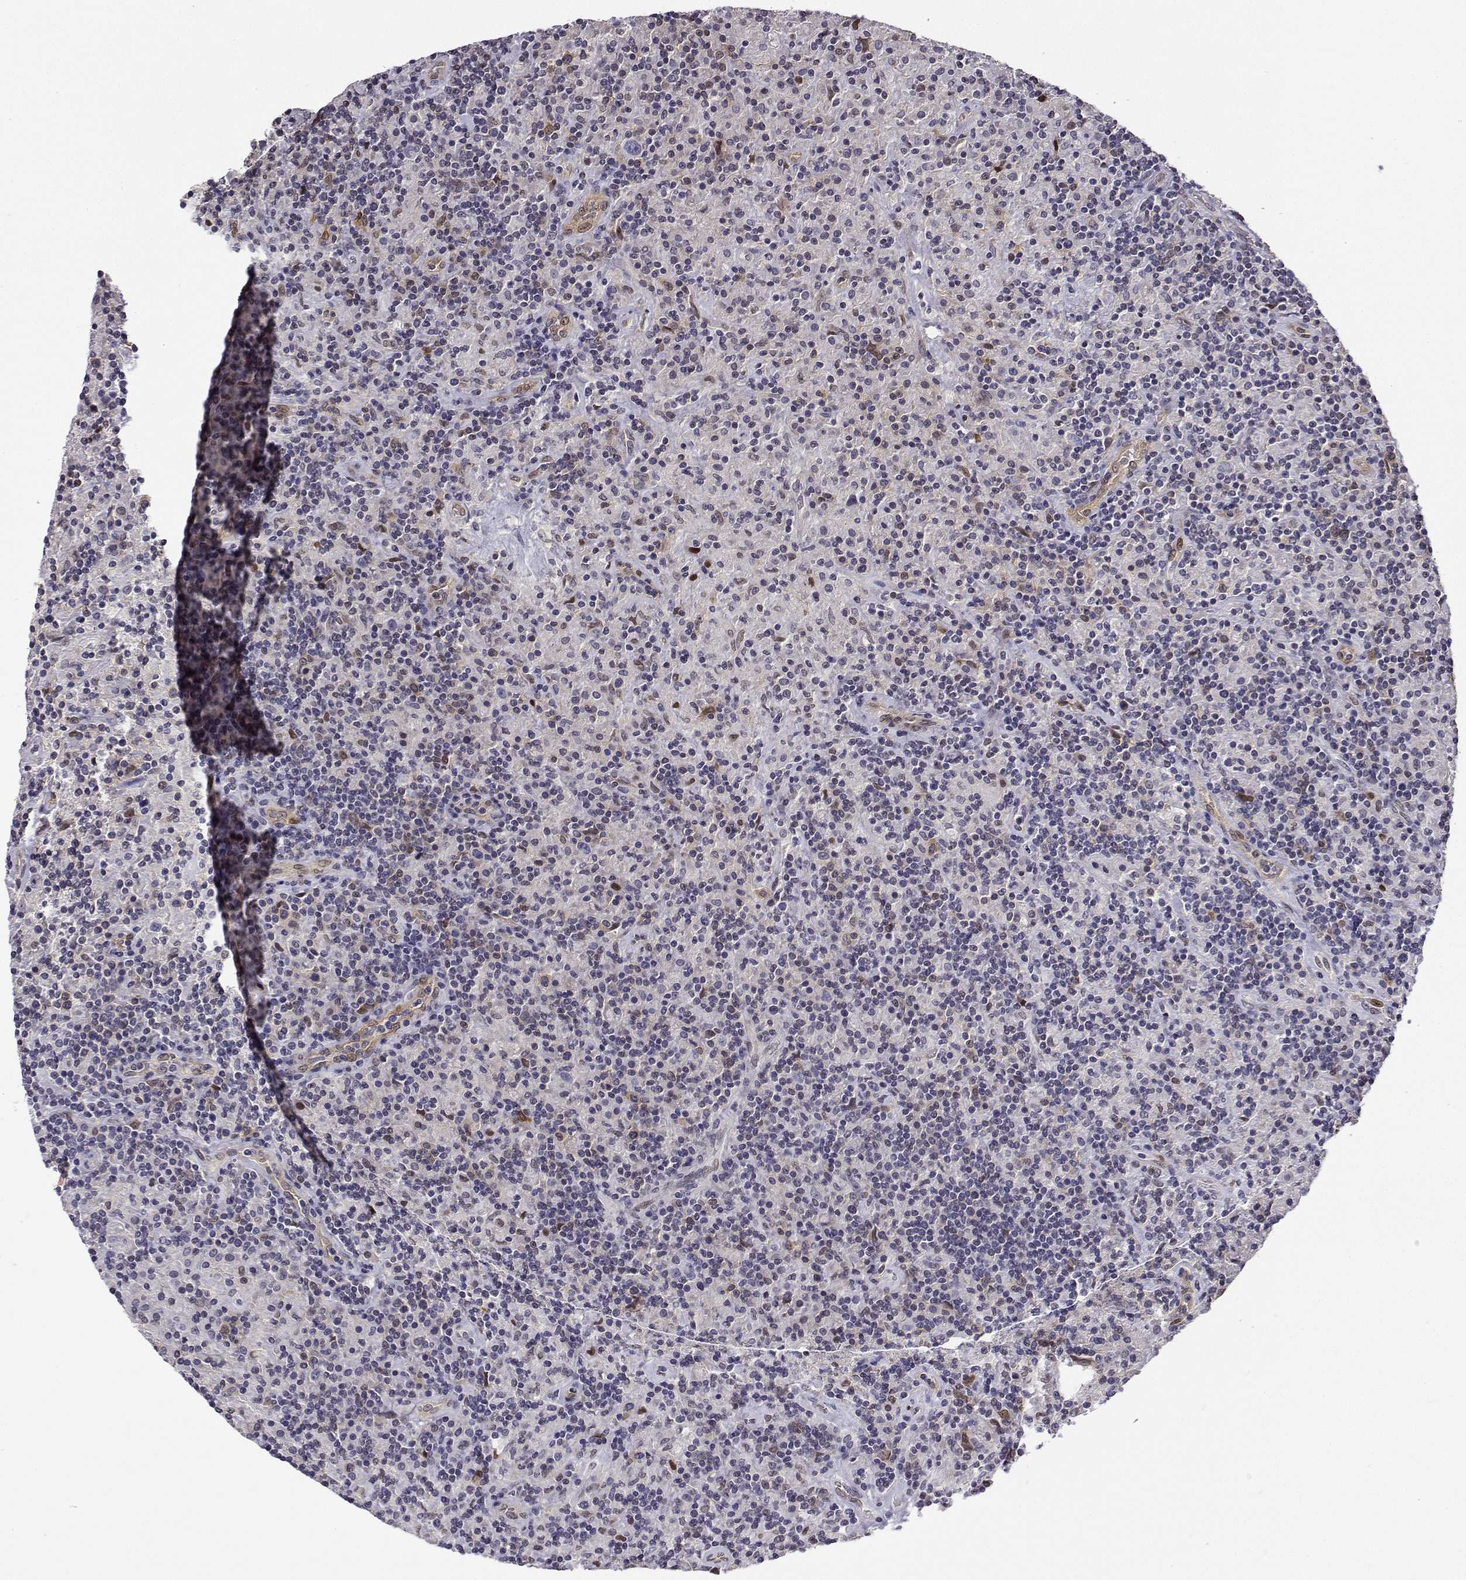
{"staining": {"intensity": "negative", "quantity": "none", "location": "none"}, "tissue": "lymphoma", "cell_type": "Tumor cells", "image_type": "cancer", "snomed": [{"axis": "morphology", "description": "Hodgkin's disease, NOS"}, {"axis": "topography", "description": "Lymph node"}], "caption": "IHC photomicrograph of neoplastic tissue: lymphoma stained with DAB (3,3'-diaminobenzidine) demonstrates no significant protein positivity in tumor cells.", "gene": "PHGDH", "patient": {"sex": "male", "age": 70}}